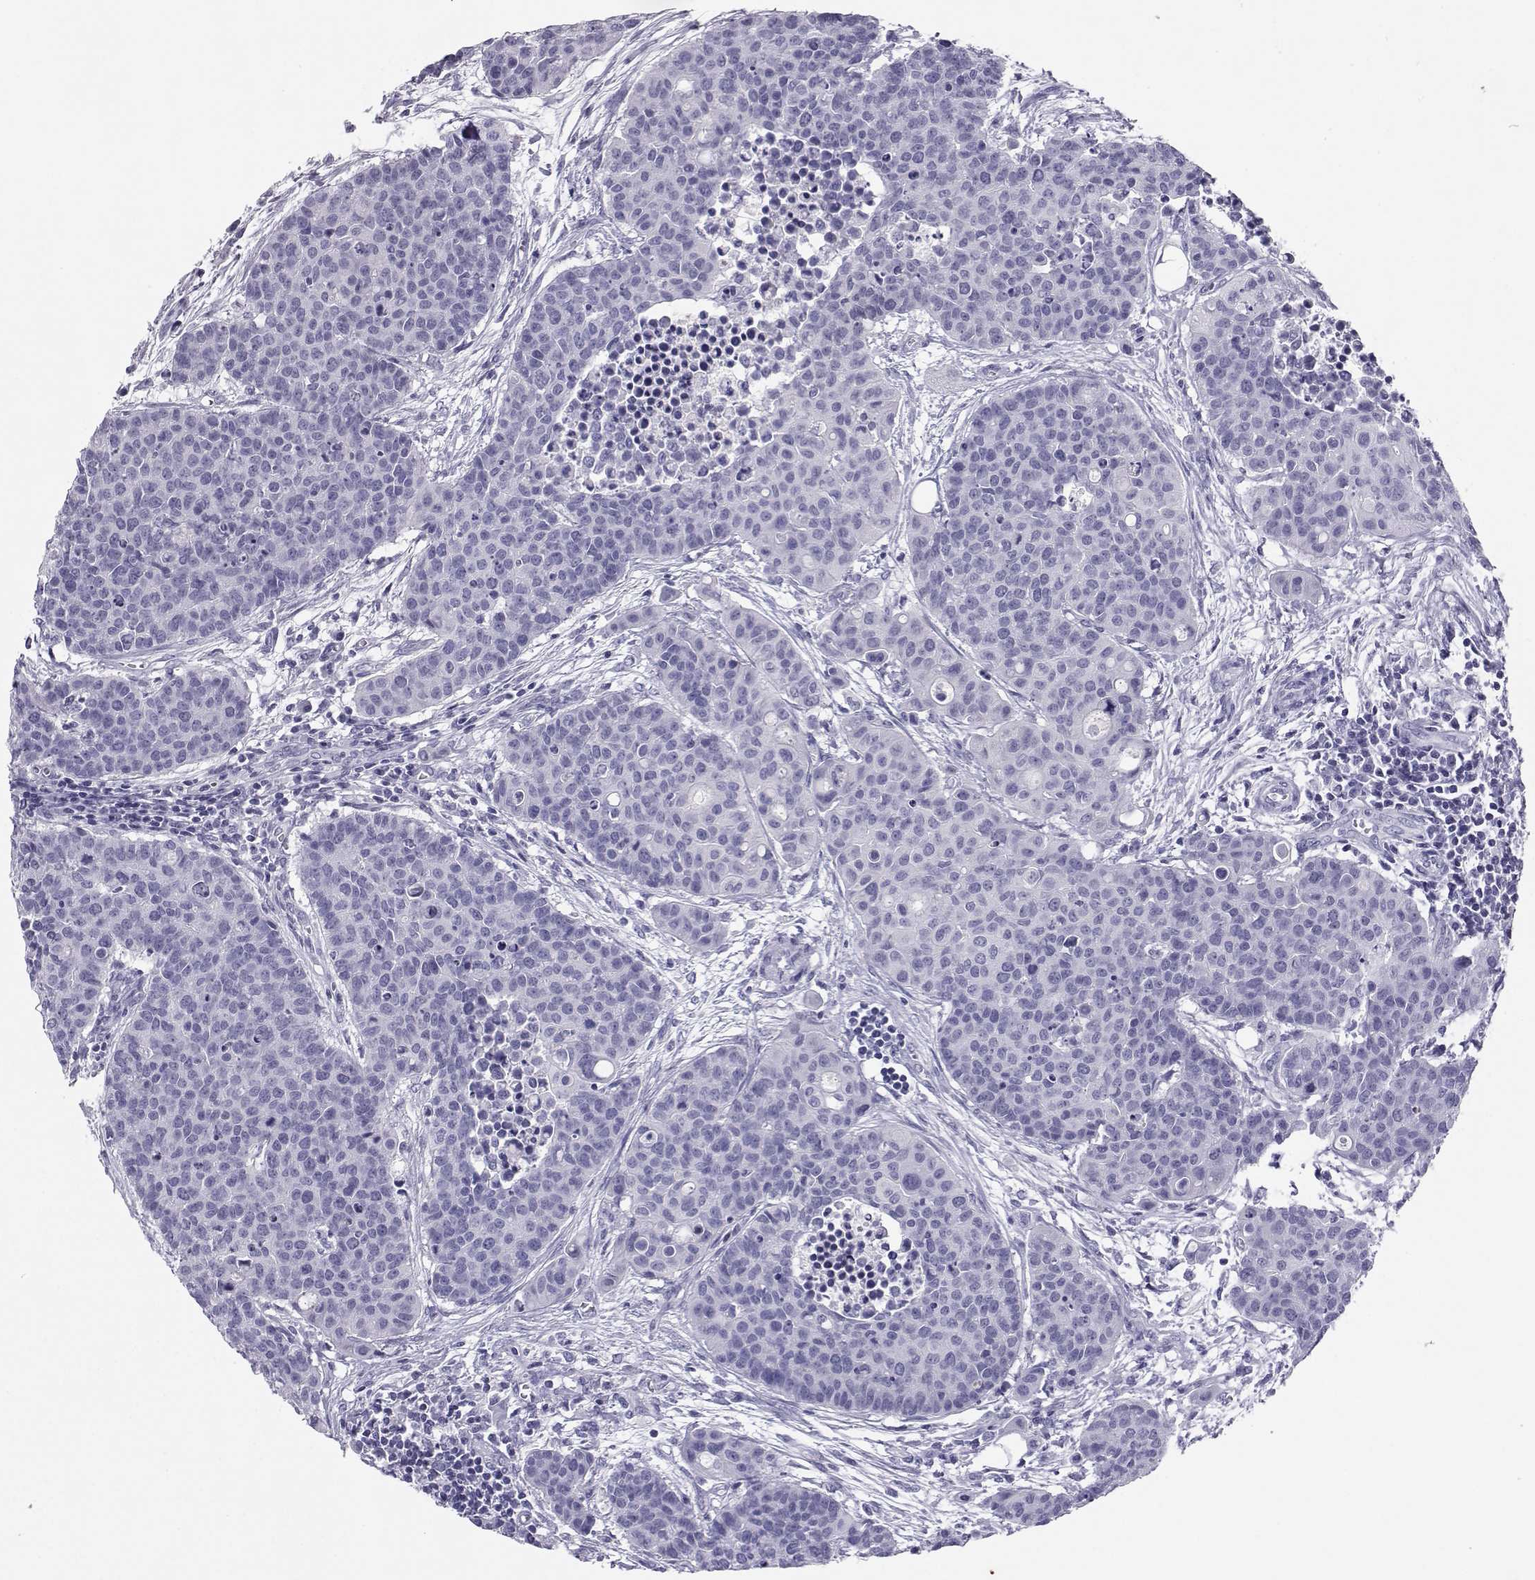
{"staining": {"intensity": "negative", "quantity": "none", "location": "none"}, "tissue": "carcinoid", "cell_type": "Tumor cells", "image_type": "cancer", "snomed": [{"axis": "morphology", "description": "Carcinoid, malignant, NOS"}, {"axis": "topography", "description": "Colon"}], "caption": "Immunohistochemistry of human carcinoid shows no expression in tumor cells.", "gene": "SST", "patient": {"sex": "male", "age": 81}}